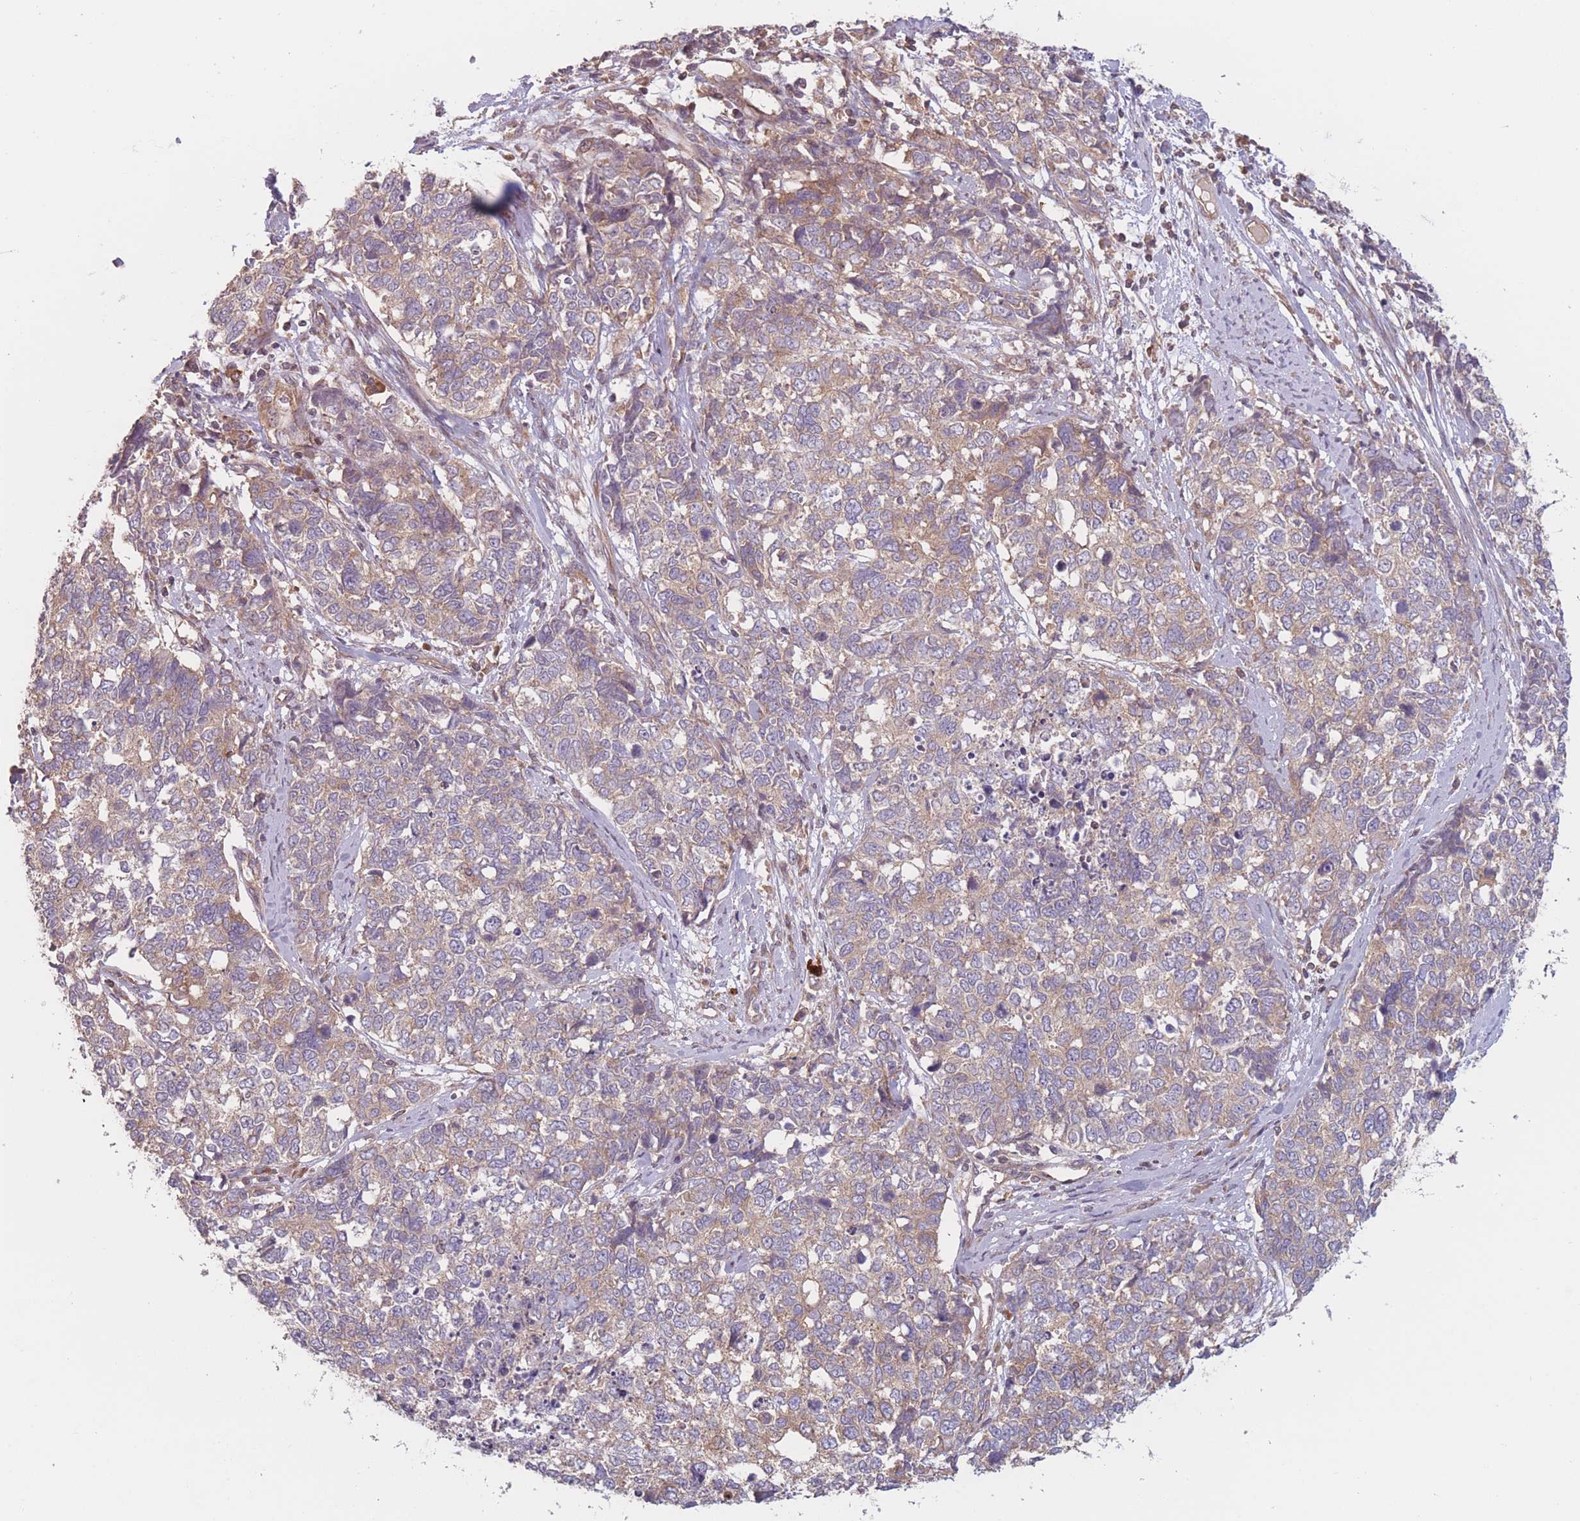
{"staining": {"intensity": "weak", "quantity": "<25%", "location": "cytoplasmic/membranous"}, "tissue": "cervical cancer", "cell_type": "Tumor cells", "image_type": "cancer", "snomed": [{"axis": "morphology", "description": "Squamous cell carcinoma, NOS"}, {"axis": "topography", "description": "Cervix"}], "caption": "Immunohistochemistry (IHC) photomicrograph of neoplastic tissue: human cervical cancer stained with DAB exhibits no significant protein staining in tumor cells.", "gene": "WASHC2A", "patient": {"sex": "female", "age": 63}}